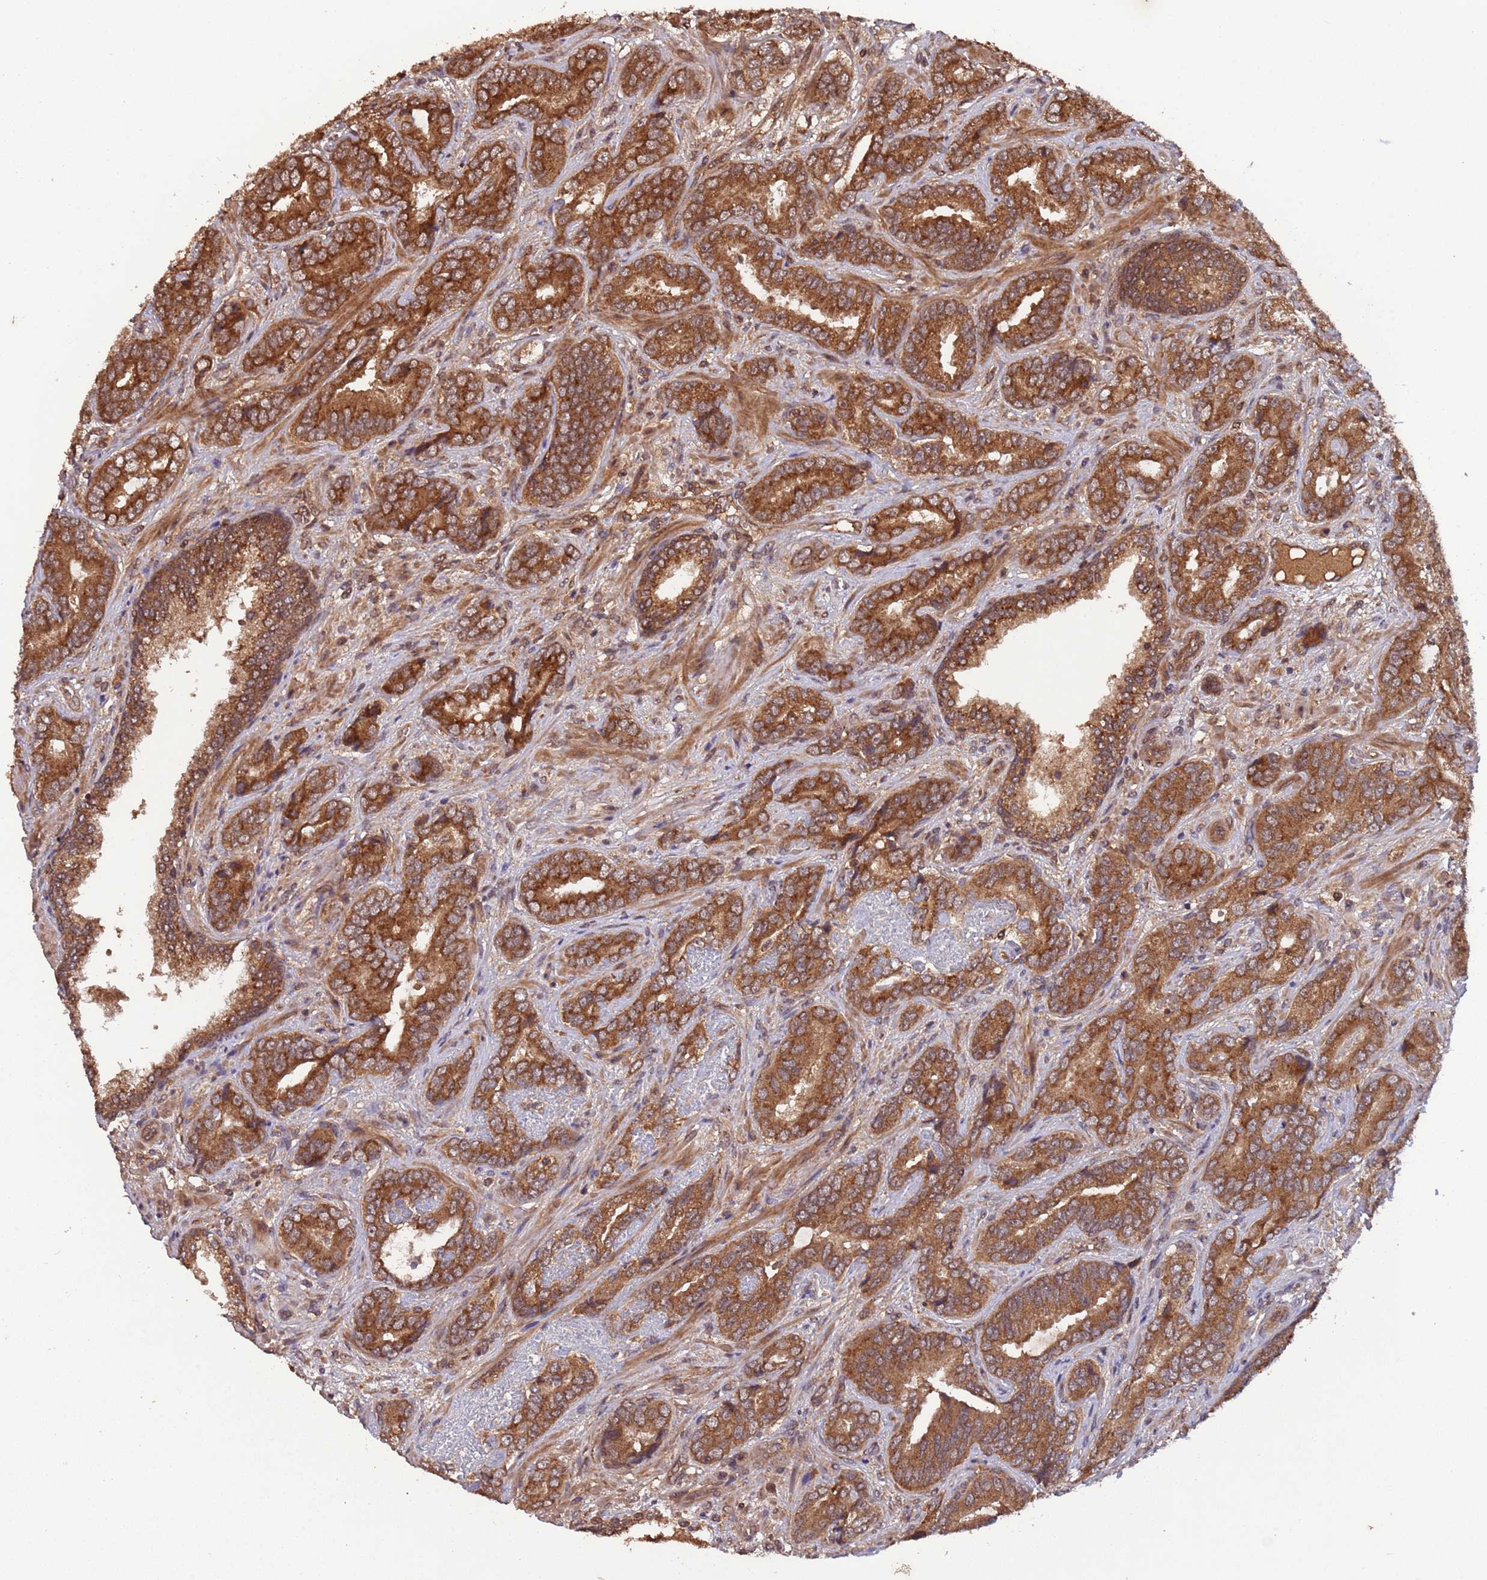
{"staining": {"intensity": "strong", "quantity": ">75%", "location": "cytoplasmic/membranous"}, "tissue": "prostate cancer", "cell_type": "Tumor cells", "image_type": "cancer", "snomed": [{"axis": "morphology", "description": "Adenocarcinoma, High grade"}, {"axis": "topography", "description": "Prostate"}], "caption": "IHC (DAB (3,3'-diaminobenzidine)) staining of human prostate cancer exhibits strong cytoplasmic/membranous protein staining in approximately >75% of tumor cells.", "gene": "ERI1", "patient": {"sex": "male", "age": 71}}